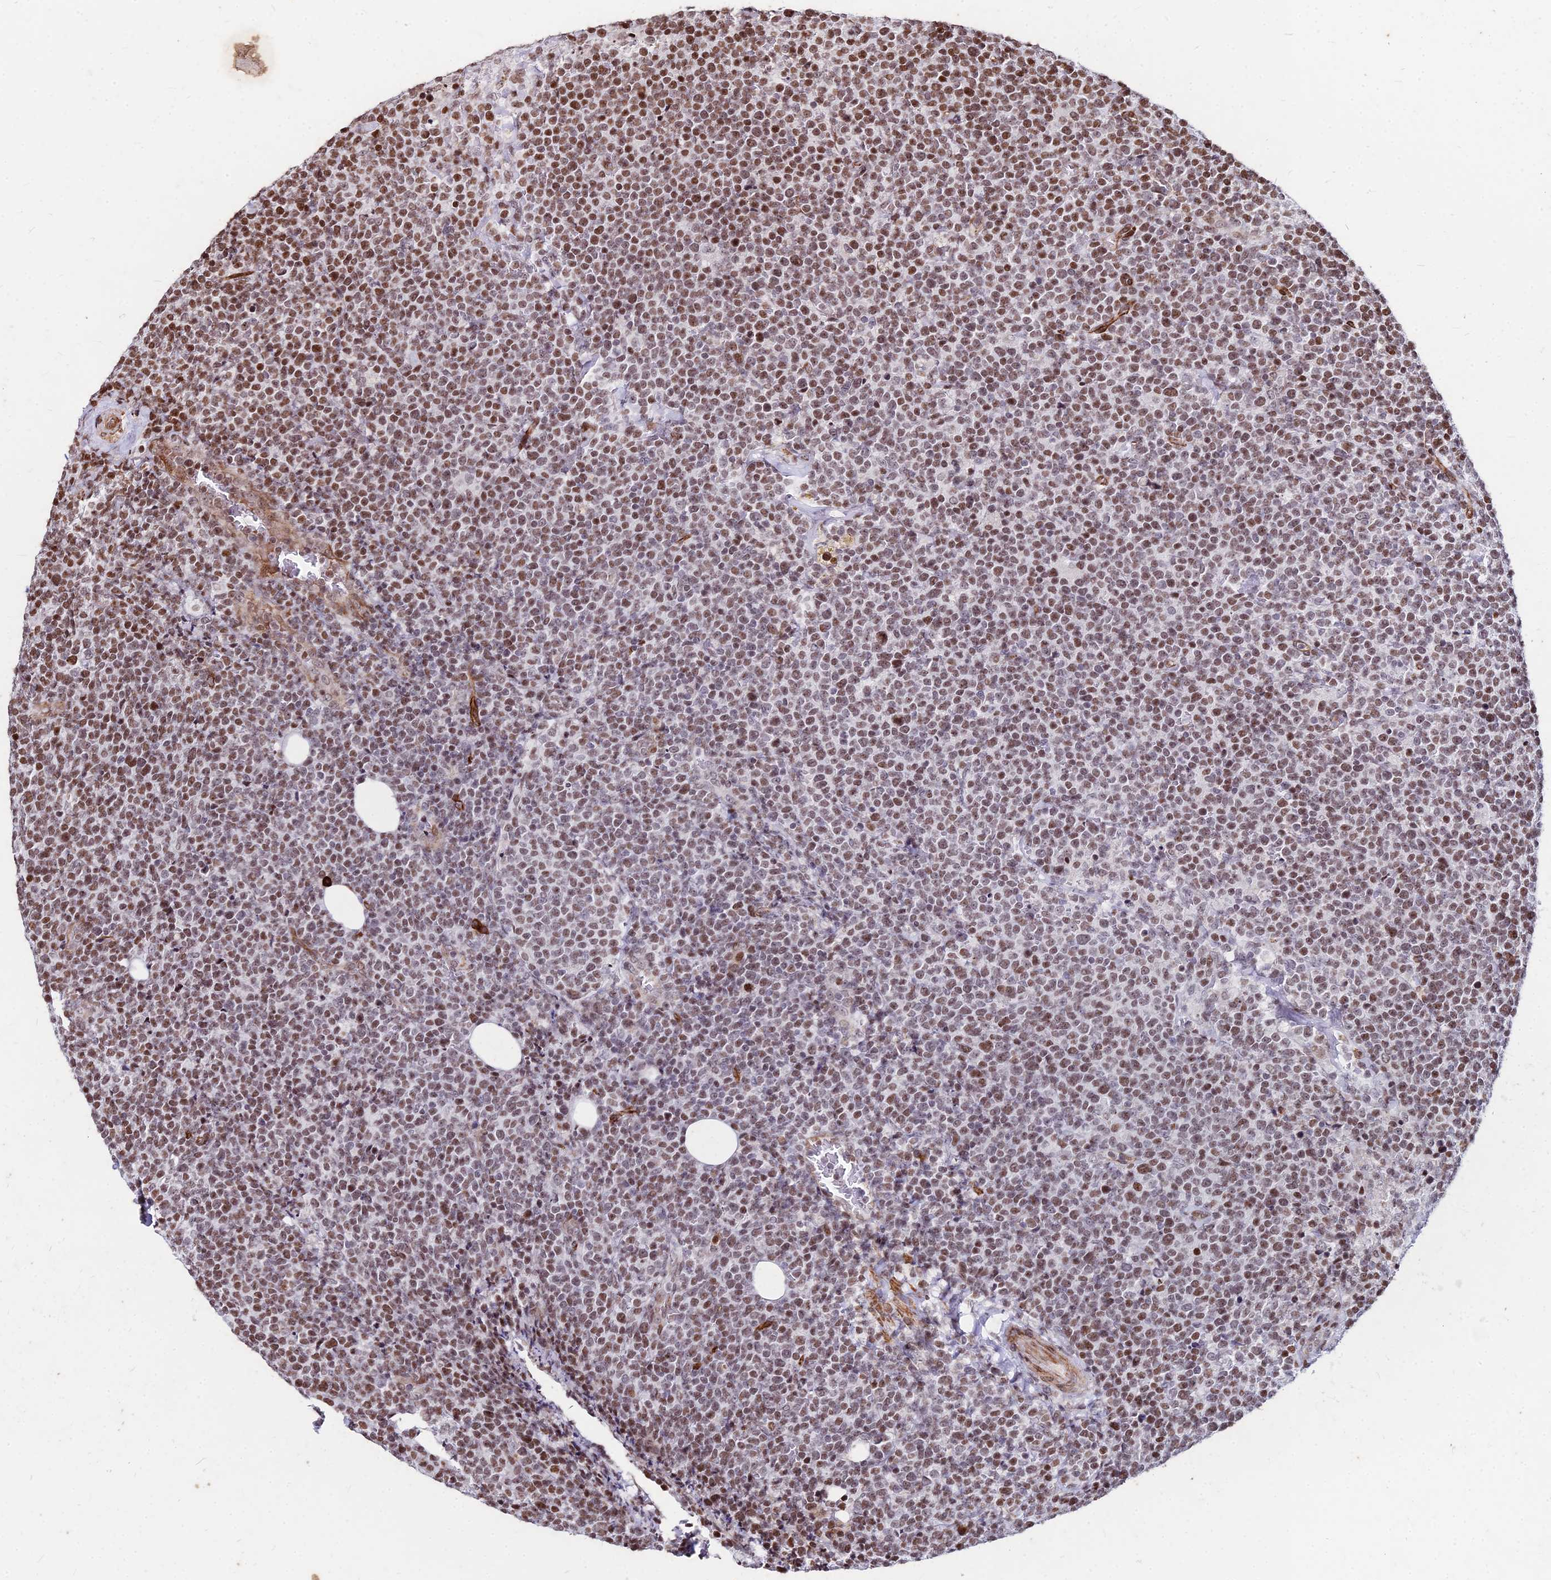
{"staining": {"intensity": "moderate", "quantity": ">75%", "location": "nuclear"}, "tissue": "lymphoma", "cell_type": "Tumor cells", "image_type": "cancer", "snomed": [{"axis": "morphology", "description": "Malignant lymphoma, non-Hodgkin's type, High grade"}, {"axis": "topography", "description": "Lymph node"}], "caption": "High-magnification brightfield microscopy of lymphoma stained with DAB (3,3'-diaminobenzidine) (brown) and counterstained with hematoxylin (blue). tumor cells exhibit moderate nuclear positivity is identified in about>75% of cells.", "gene": "NYAP2", "patient": {"sex": "male", "age": 61}}